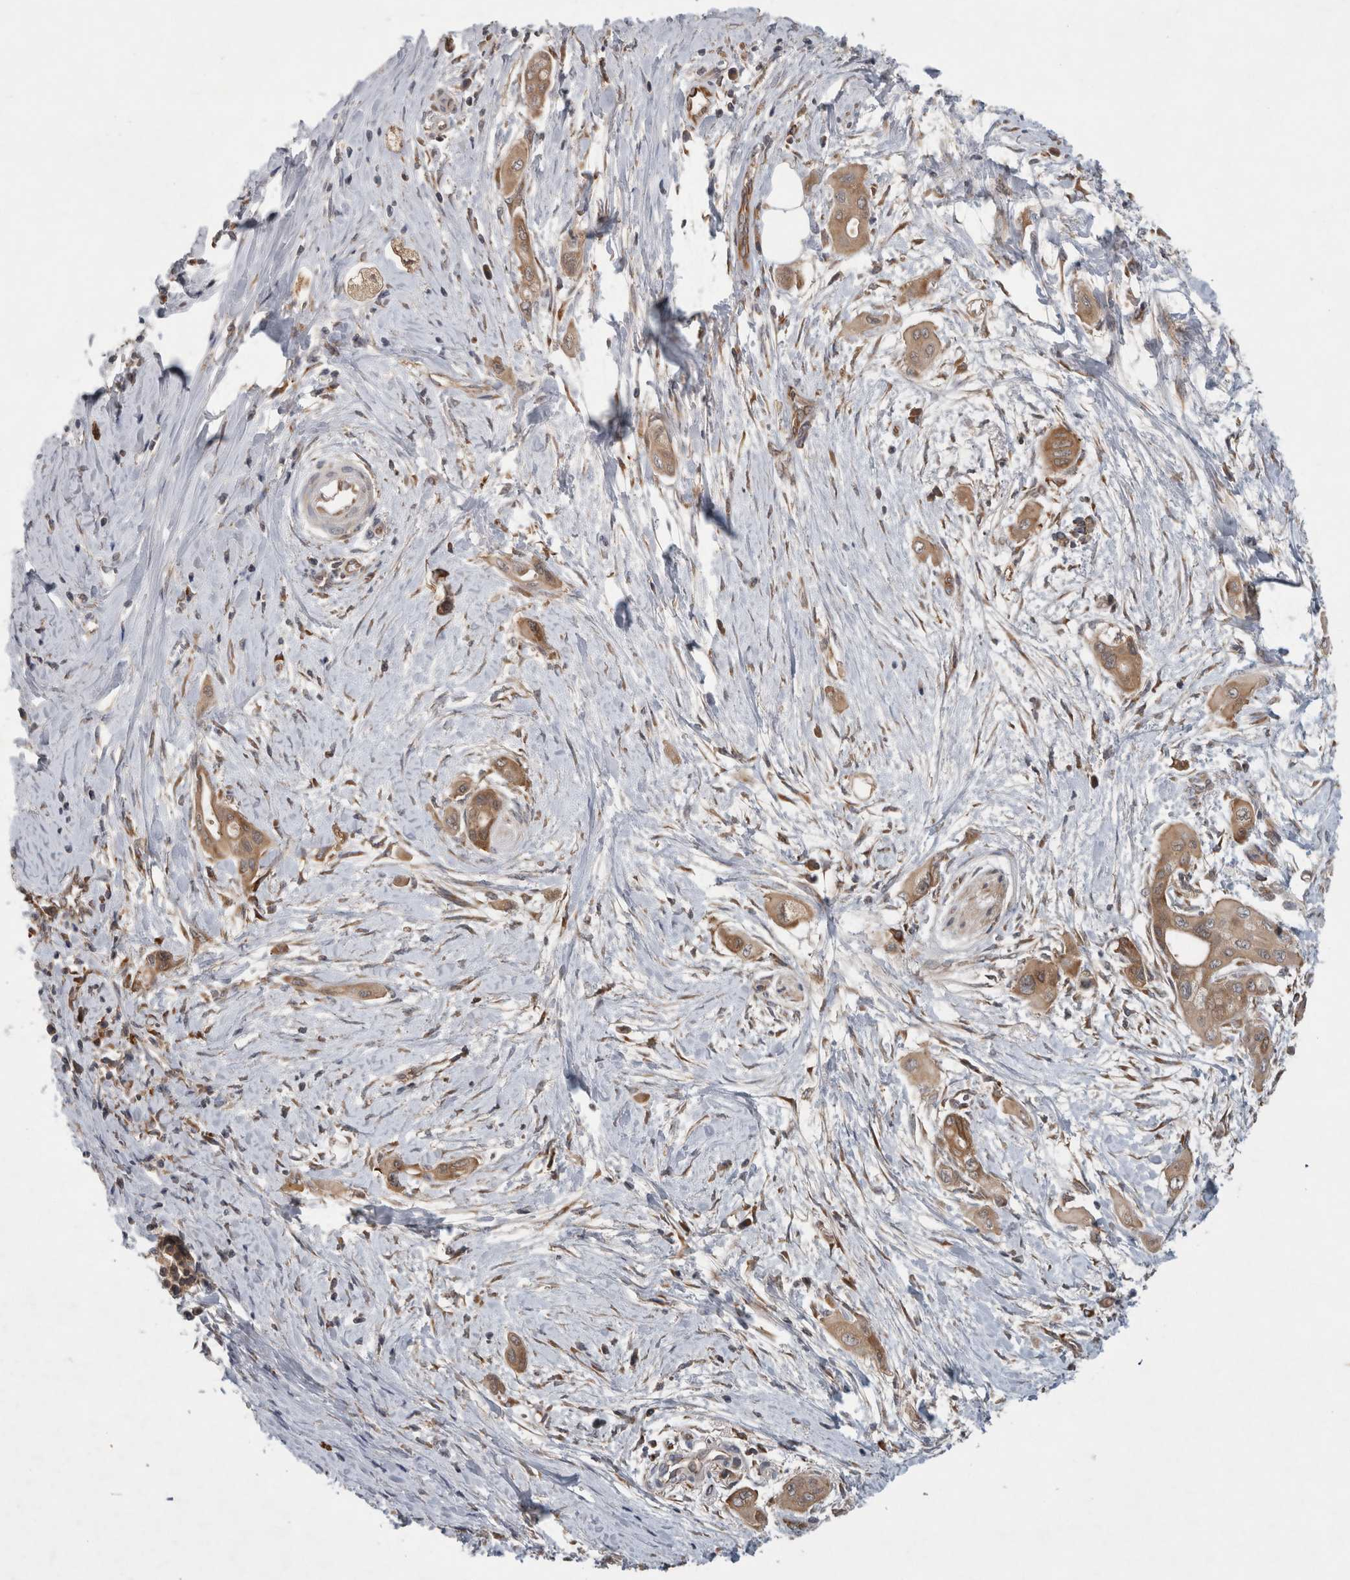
{"staining": {"intensity": "moderate", "quantity": ">75%", "location": "cytoplasmic/membranous"}, "tissue": "pancreatic cancer", "cell_type": "Tumor cells", "image_type": "cancer", "snomed": [{"axis": "morphology", "description": "Adenocarcinoma, NOS"}, {"axis": "topography", "description": "Pancreas"}], "caption": "Immunohistochemical staining of human pancreatic adenocarcinoma exhibits moderate cytoplasmic/membranous protein staining in approximately >75% of tumor cells.", "gene": "PDCD2", "patient": {"sex": "male", "age": 59}}